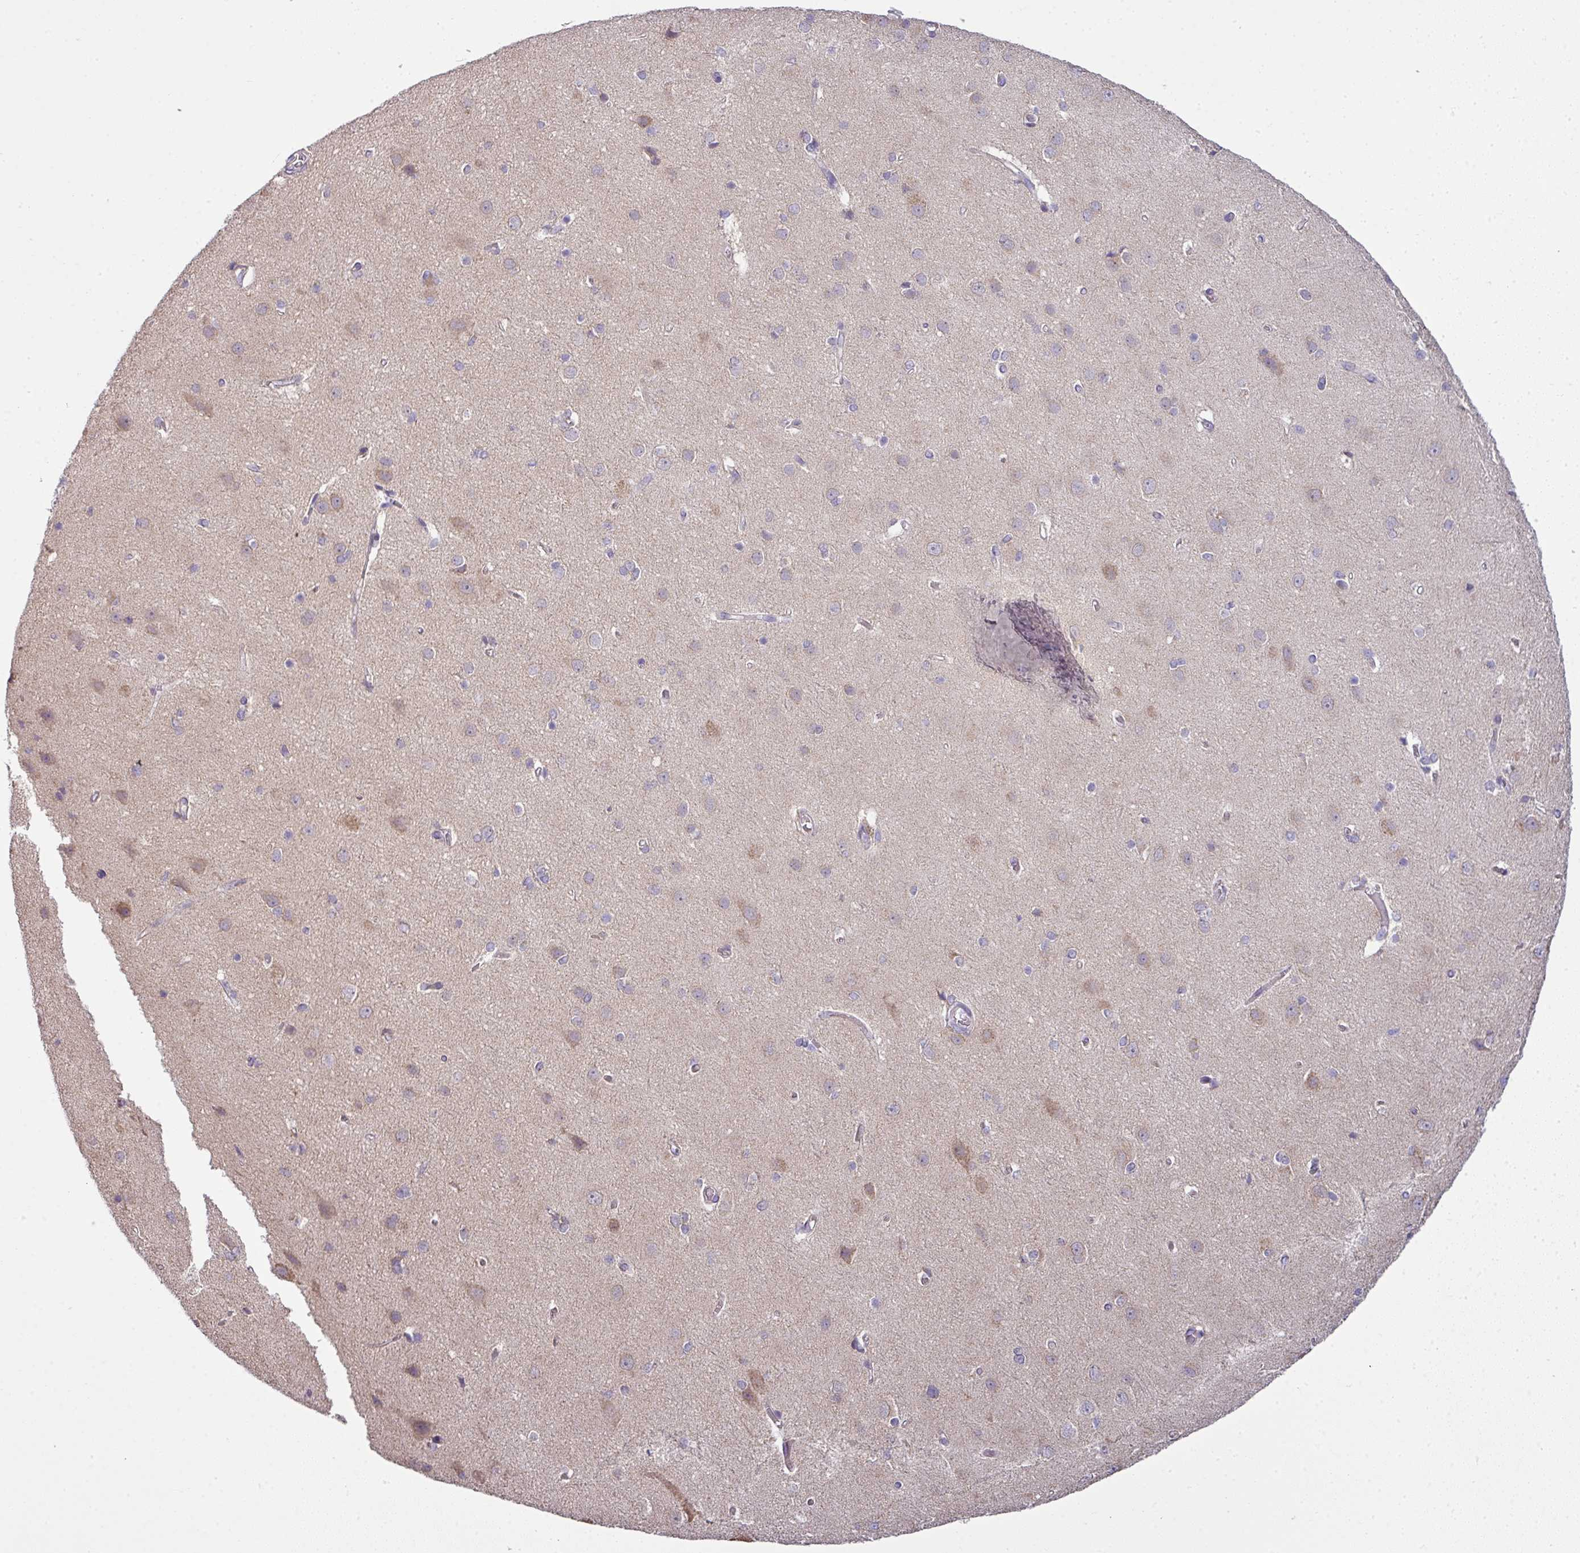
{"staining": {"intensity": "weak", "quantity": "<25%", "location": "cytoplasmic/membranous"}, "tissue": "cerebral cortex", "cell_type": "Endothelial cells", "image_type": "normal", "snomed": [{"axis": "morphology", "description": "Normal tissue, NOS"}, {"axis": "topography", "description": "Cerebral cortex"}], "caption": "An immunohistochemistry (IHC) histopathology image of unremarkable cerebral cortex is shown. There is no staining in endothelial cells of cerebral cortex.", "gene": "PALS2", "patient": {"sex": "male", "age": 37}}